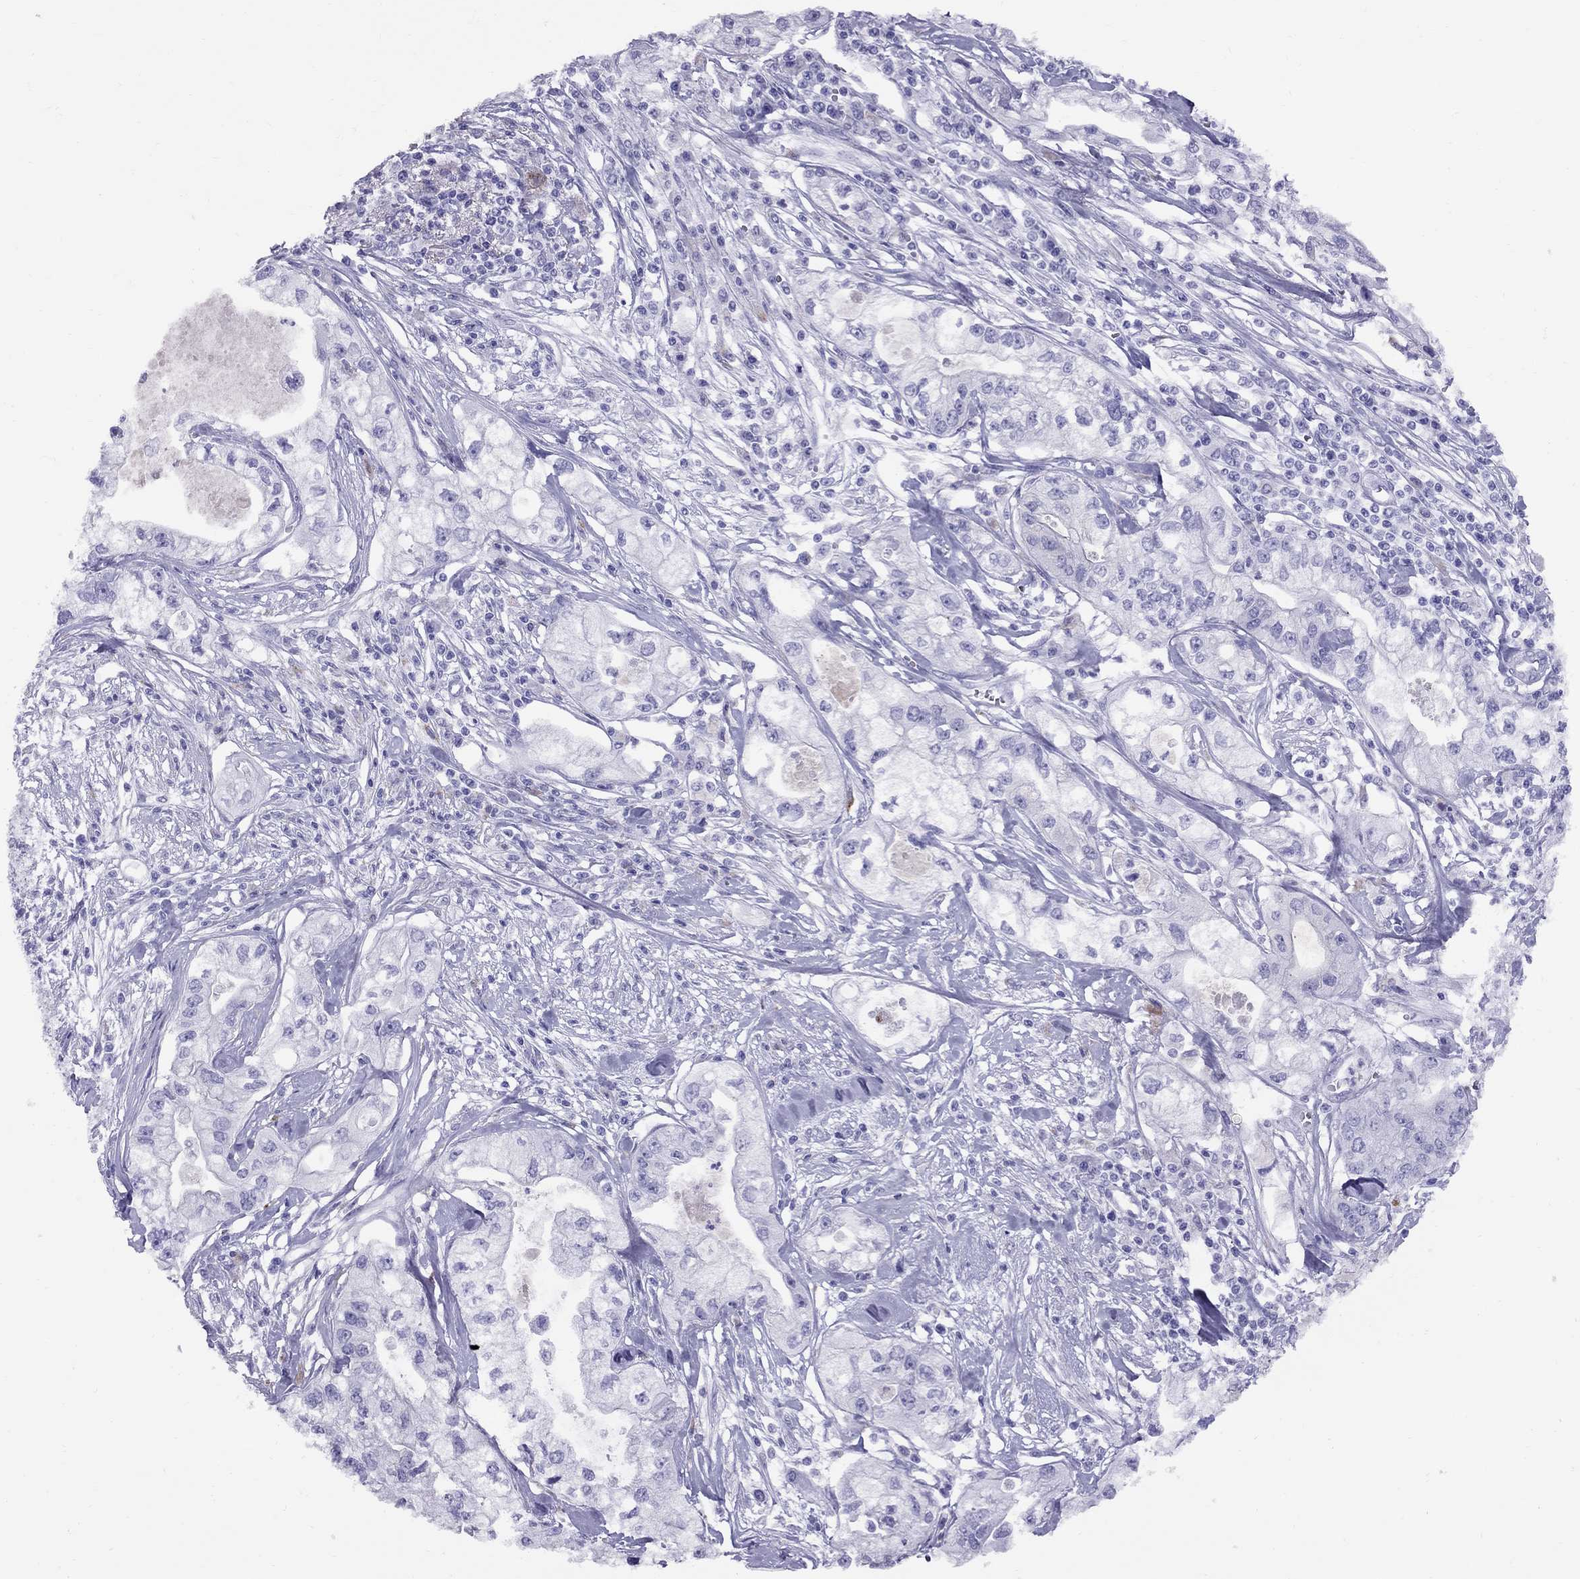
{"staining": {"intensity": "negative", "quantity": "none", "location": "none"}, "tissue": "pancreatic cancer", "cell_type": "Tumor cells", "image_type": "cancer", "snomed": [{"axis": "morphology", "description": "Adenocarcinoma, NOS"}, {"axis": "topography", "description": "Pancreas"}], "caption": "Immunohistochemistry of human pancreatic cancer displays no staining in tumor cells.", "gene": "AVPR1B", "patient": {"sex": "male", "age": 70}}